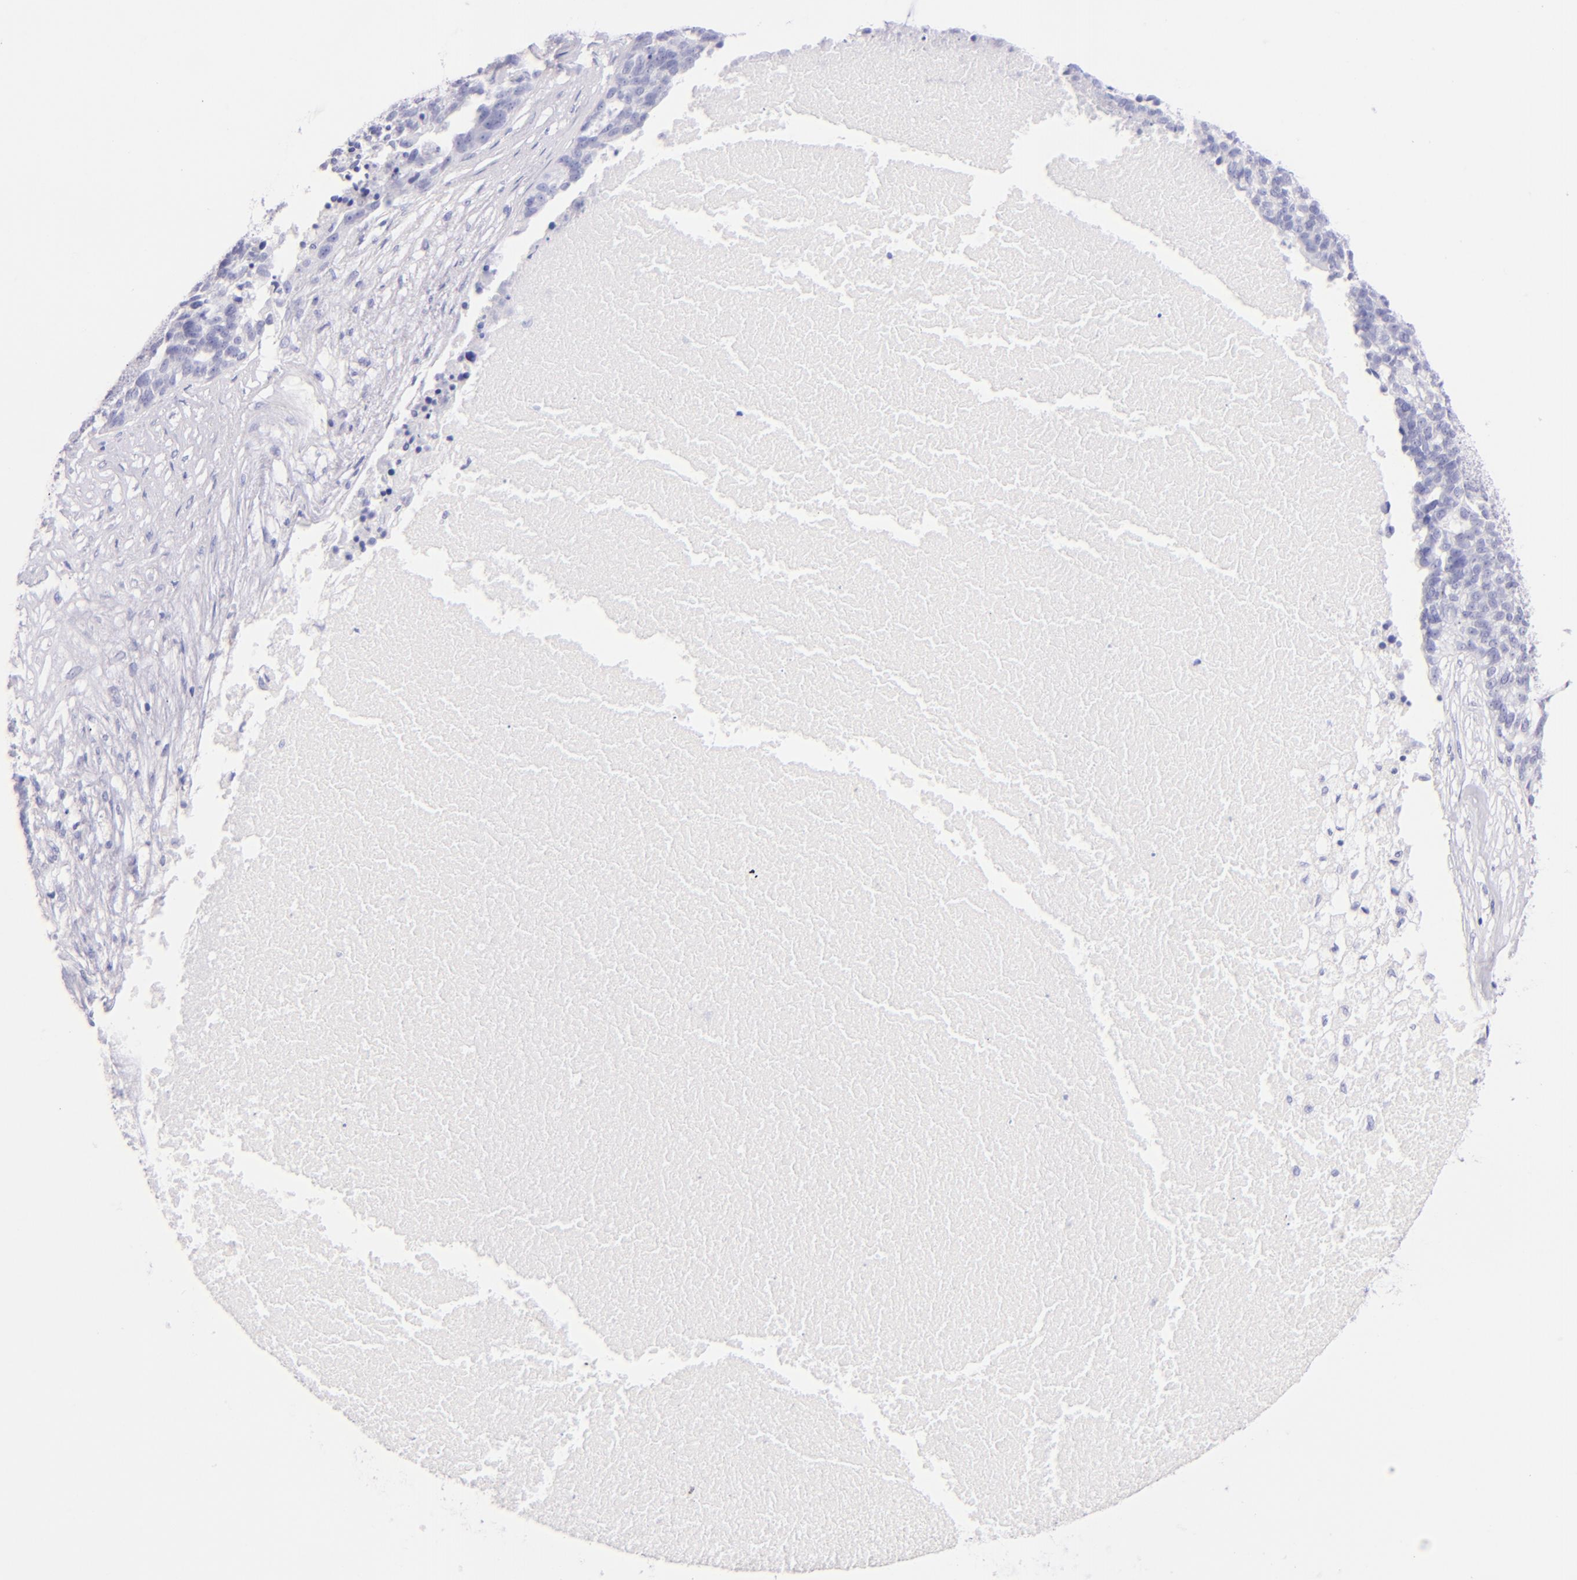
{"staining": {"intensity": "negative", "quantity": "none", "location": "none"}, "tissue": "ovarian cancer", "cell_type": "Tumor cells", "image_type": "cancer", "snomed": [{"axis": "morphology", "description": "Cystadenocarcinoma, serous, NOS"}, {"axis": "topography", "description": "Ovary"}], "caption": "DAB immunohistochemical staining of ovarian cancer (serous cystadenocarcinoma) reveals no significant staining in tumor cells. (DAB (3,3'-diaminobenzidine) immunohistochemistry, high magnification).", "gene": "SDC1", "patient": {"sex": "female", "age": 59}}